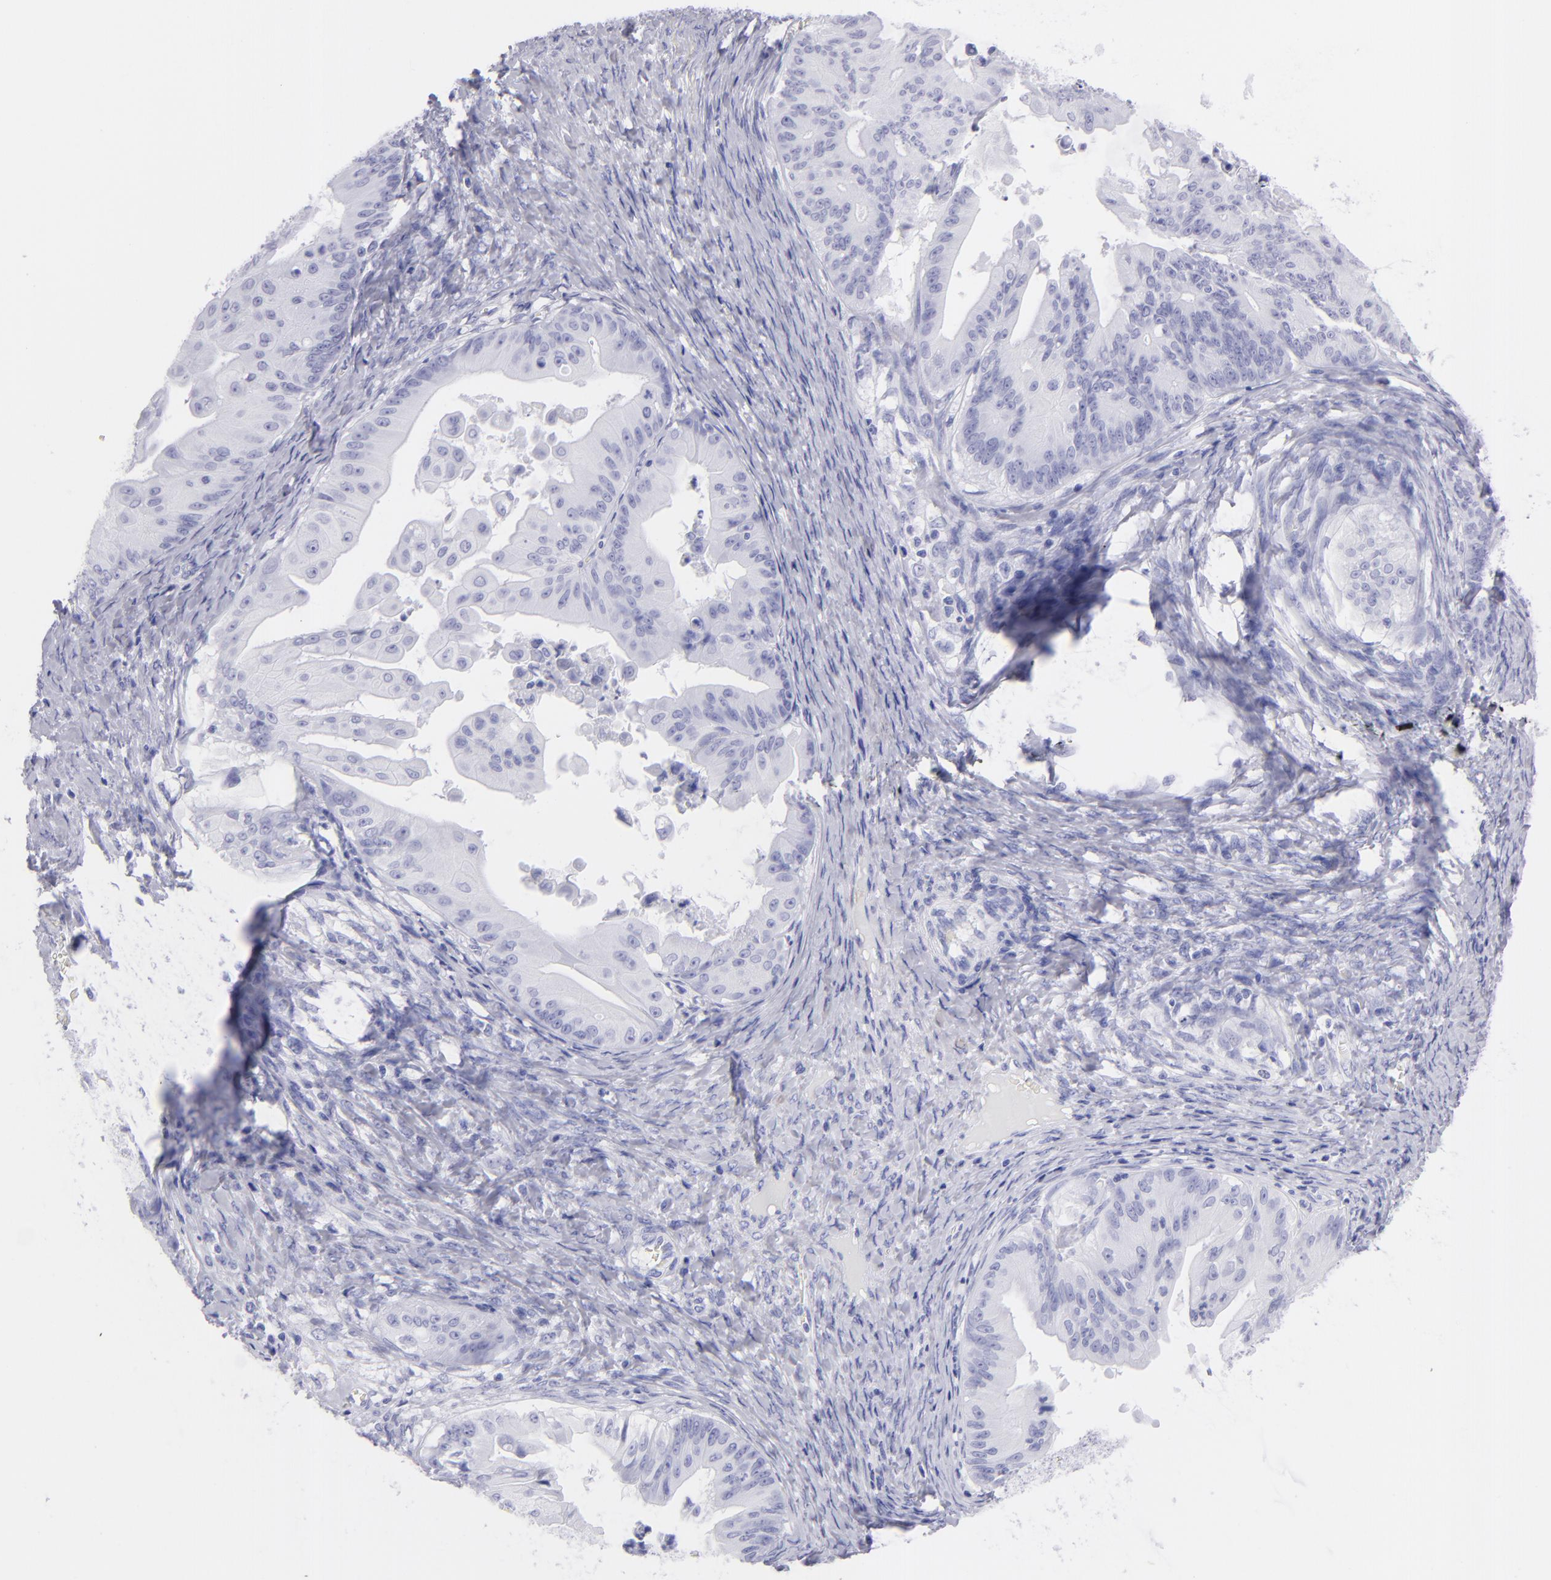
{"staining": {"intensity": "negative", "quantity": "none", "location": "none"}, "tissue": "ovarian cancer", "cell_type": "Tumor cells", "image_type": "cancer", "snomed": [{"axis": "morphology", "description": "Cystadenocarcinoma, mucinous, NOS"}, {"axis": "topography", "description": "Ovary"}], "caption": "This is an immunohistochemistry (IHC) photomicrograph of ovarian cancer (mucinous cystadenocarcinoma). There is no positivity in tumor cells.", "gene": "SLC1A3", "patient": {"sex": "female", "age": 37}}